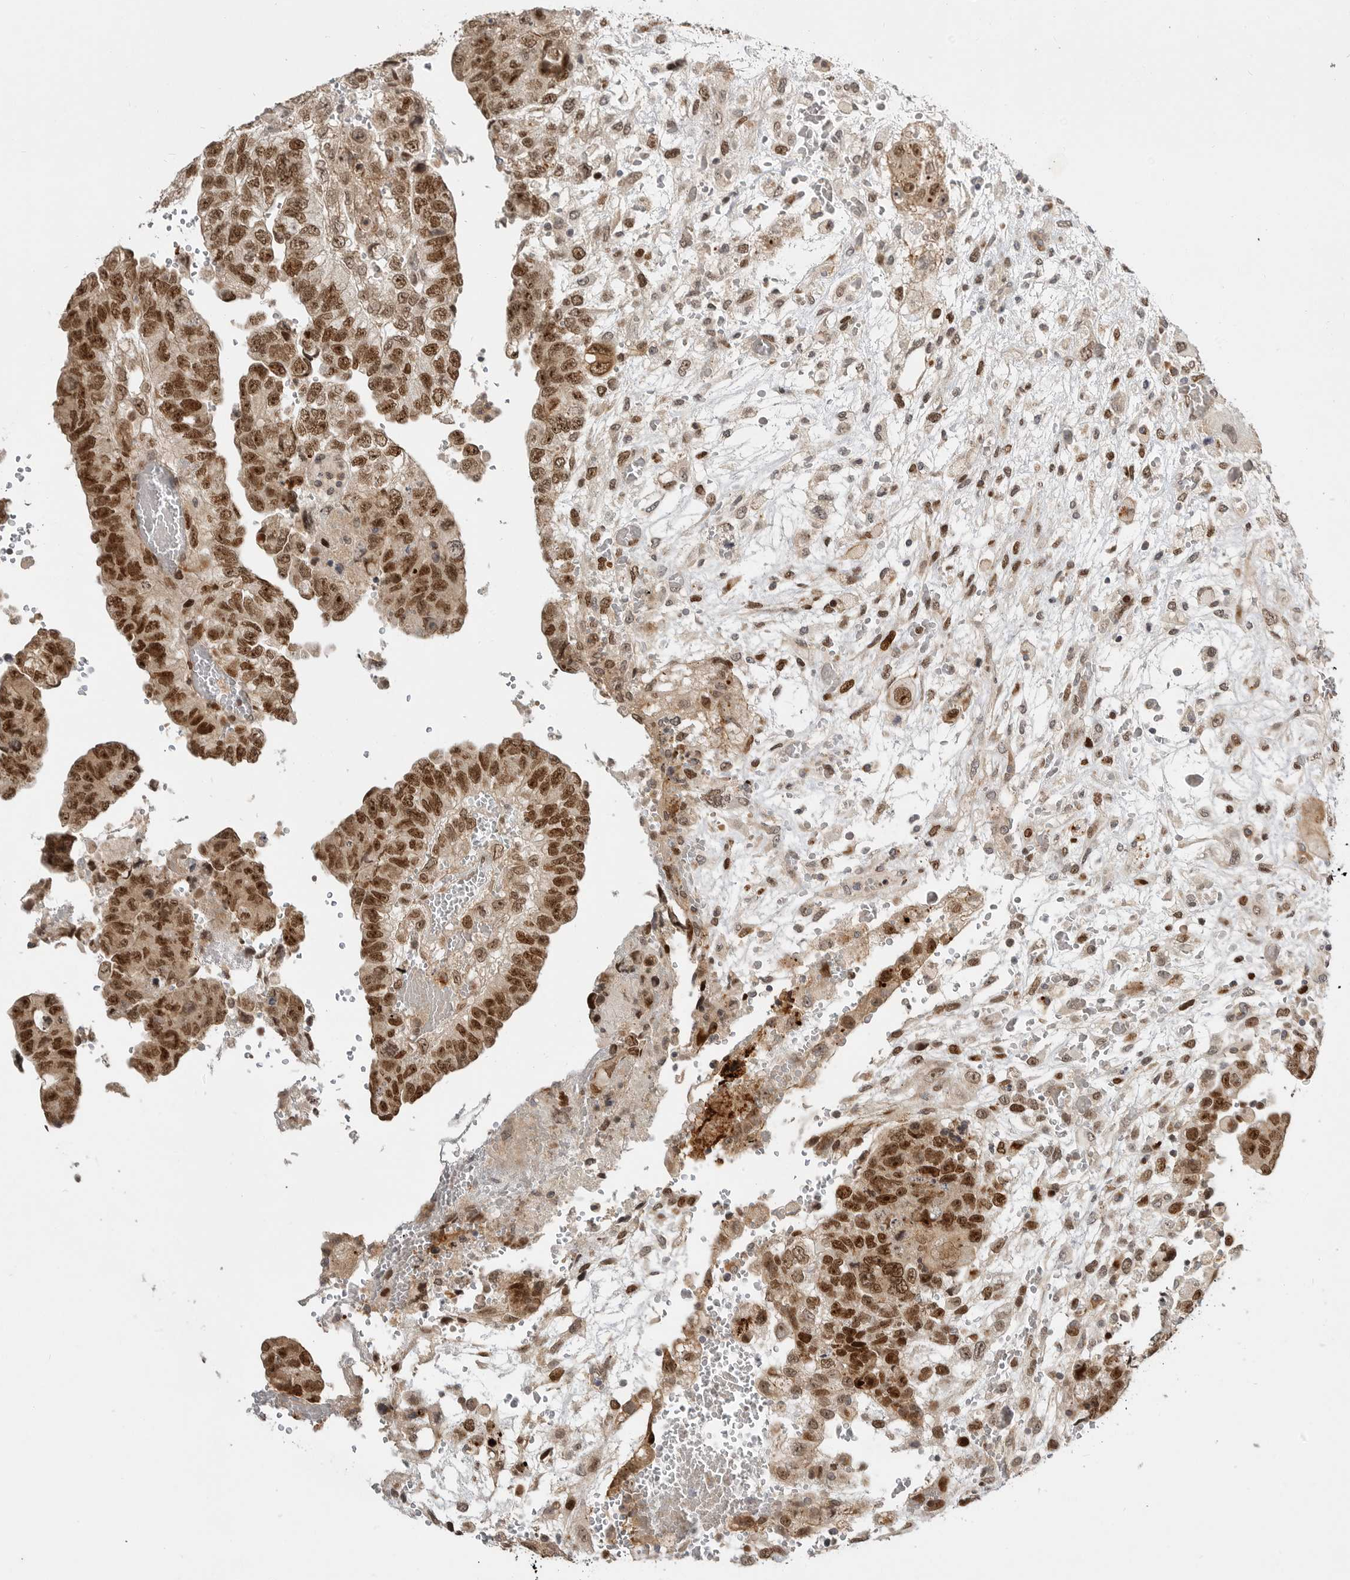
{"staining": {"intensity": "strong", "quantity": ">75%", "location": "nuclear"}, "tissue": "testis cancer", "cell_type": "Tumor cells", "image_type": "cancer", "snomed": [{"axis": "morphology", "description": "Carcinoma, Embryonal, NOS"}, {"axis": "topography", "description": "Testis"}], "caption": "Brown immunohistochemical staining in human embryonal carcinoma (testis) shows strong nuclear expression in about >75% of tumor cells.", "gene": "CSNK1G3", "patient": {"sex": "male", "age": 36}}